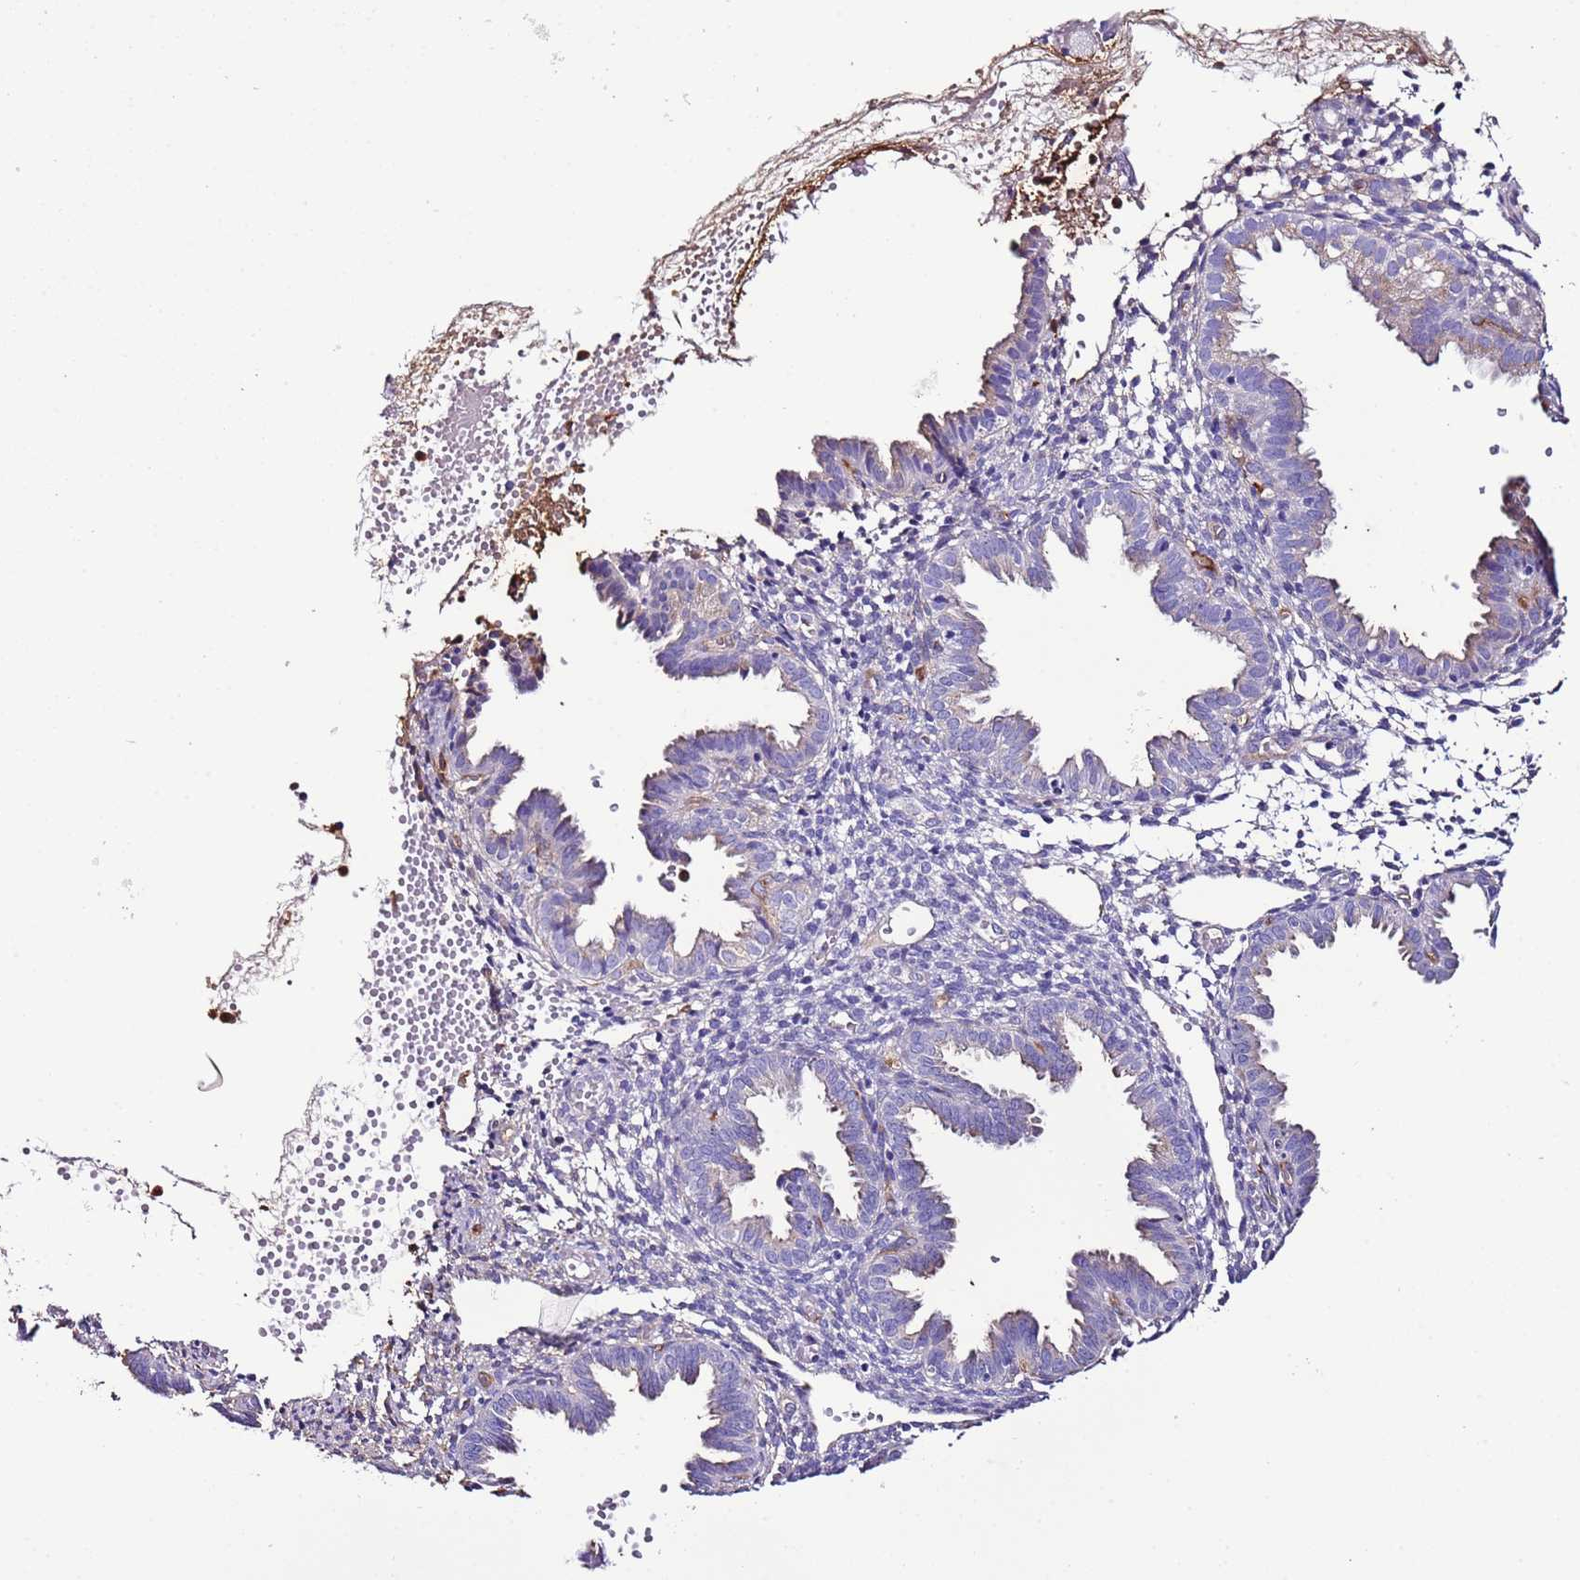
{"staining": {"intensity": "negative", "quantity": "none", "location": "none"}, "tissue": "endometrium", "cell_type": "Cells in endometrial stroma", "image_type": "normal", "snomed": [{"axis": "morphology", "description": "Normal tissue, NOS"}, {"axis": "topography", "description": "Endometrium"}], "caption": "A histopathology image of human endometrium is negative for staining in cells in endometrial stroma. Brightfield microscopy of immunohistochemistry (IHC) stained with DAB (brown) and hematoxylin (blue), captured at high magnification.", "gene": "FAM174C", "patient": {"sex": "female", "age": 33}}